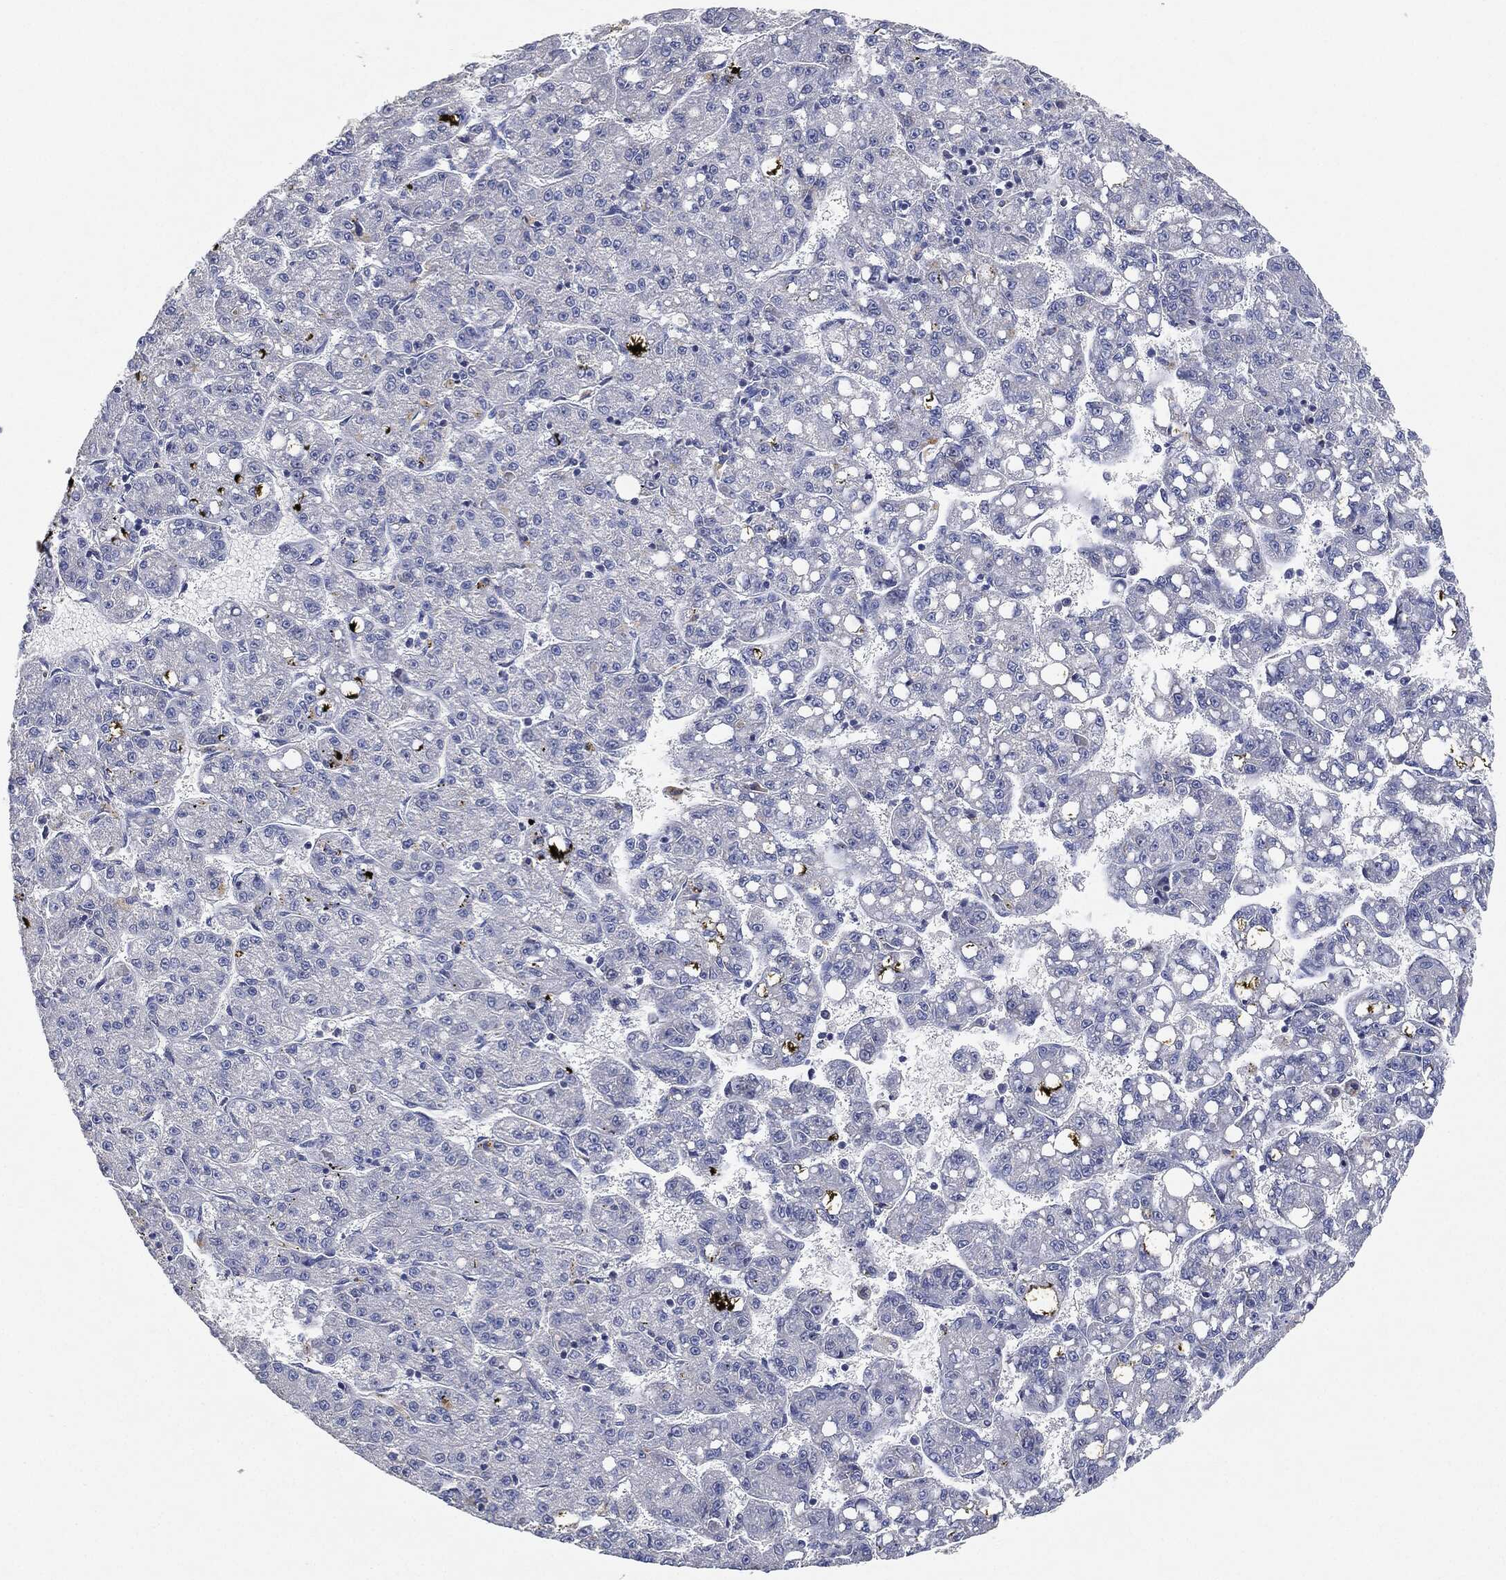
{"staining": {"intensity": "negative", "quantity": "none", "location": "none"}, "tissue": "liver cancer", "cell_type": "Tumor cells", "image_type": "cancer", "snomed": [{"axis": "morphology", "description": "Carcinoma, Hepatocellular, NOS"}, {"axis": "topography", "description": "Liver"}], "caption": "DAB immunohistochemical staining of human hepatocellular carcinoma (liver) reveals no significant staining in tumor cells.", "gene": "NTRK1", "patient": {"sex": "female", "age": 65}}